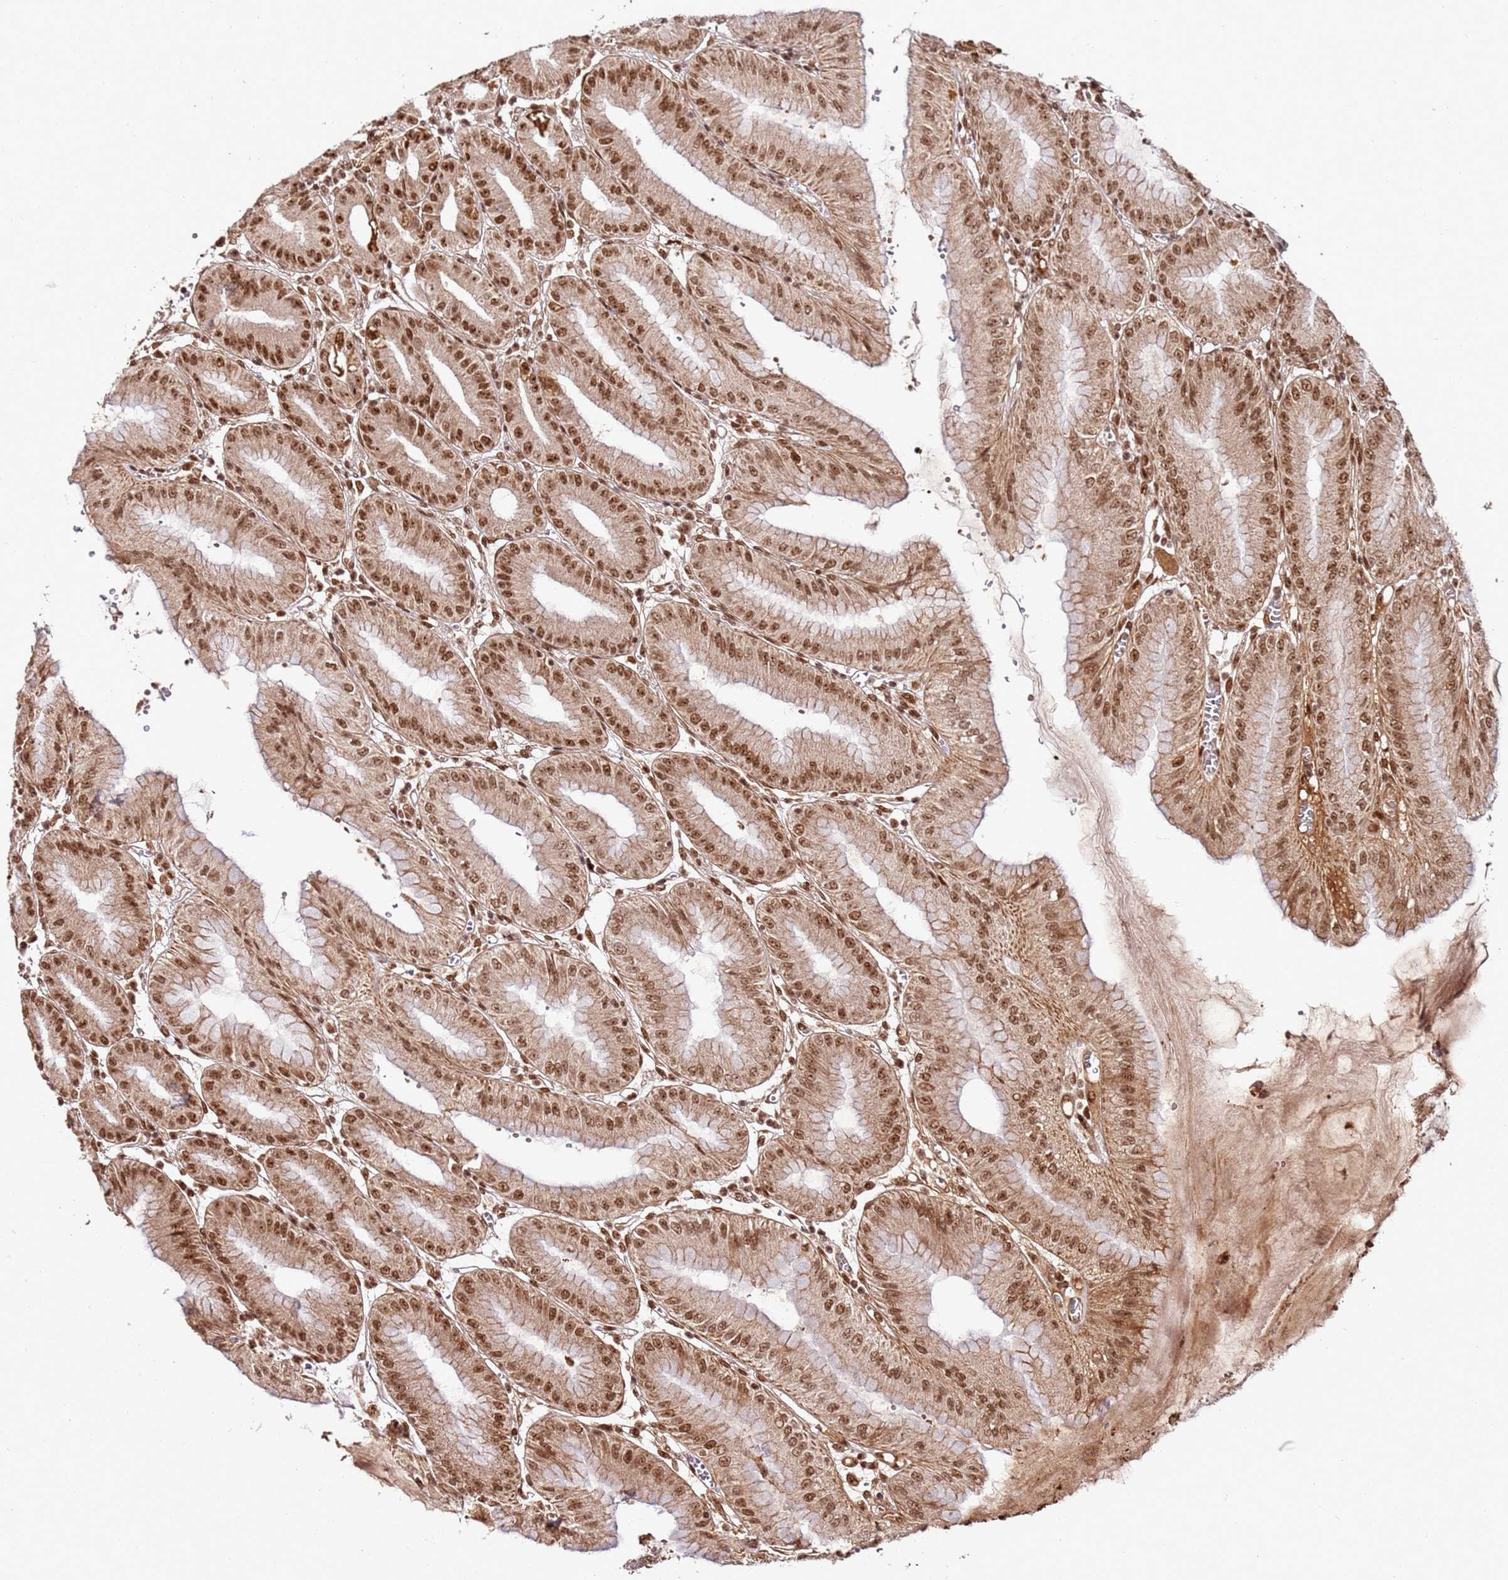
{"staining": {"intensity": "moderate", "quantity": ">75%", "location": "cytoplasmic/membranous,nuclear"}, "tissue": "stomach", "cell_type": "Glandular cells", "image_type": "normal", "snomed": [{"axis": "morphology", "description": "Normal tissue, NOS"}, {"axis": "topography", "description": "Stomach, lower"}], "caption": "This histopathology image demonstrates normal stomach stained with immunohistochemistry (IHC) to label a protein in brown. The cytoplasmic/membranous,nuclear of glandular cells show moderate positivity for the protein. Nuclei are counter-stained blue.", "gene": "XRN2", "patient": {"sex": "male", "age": 71}}